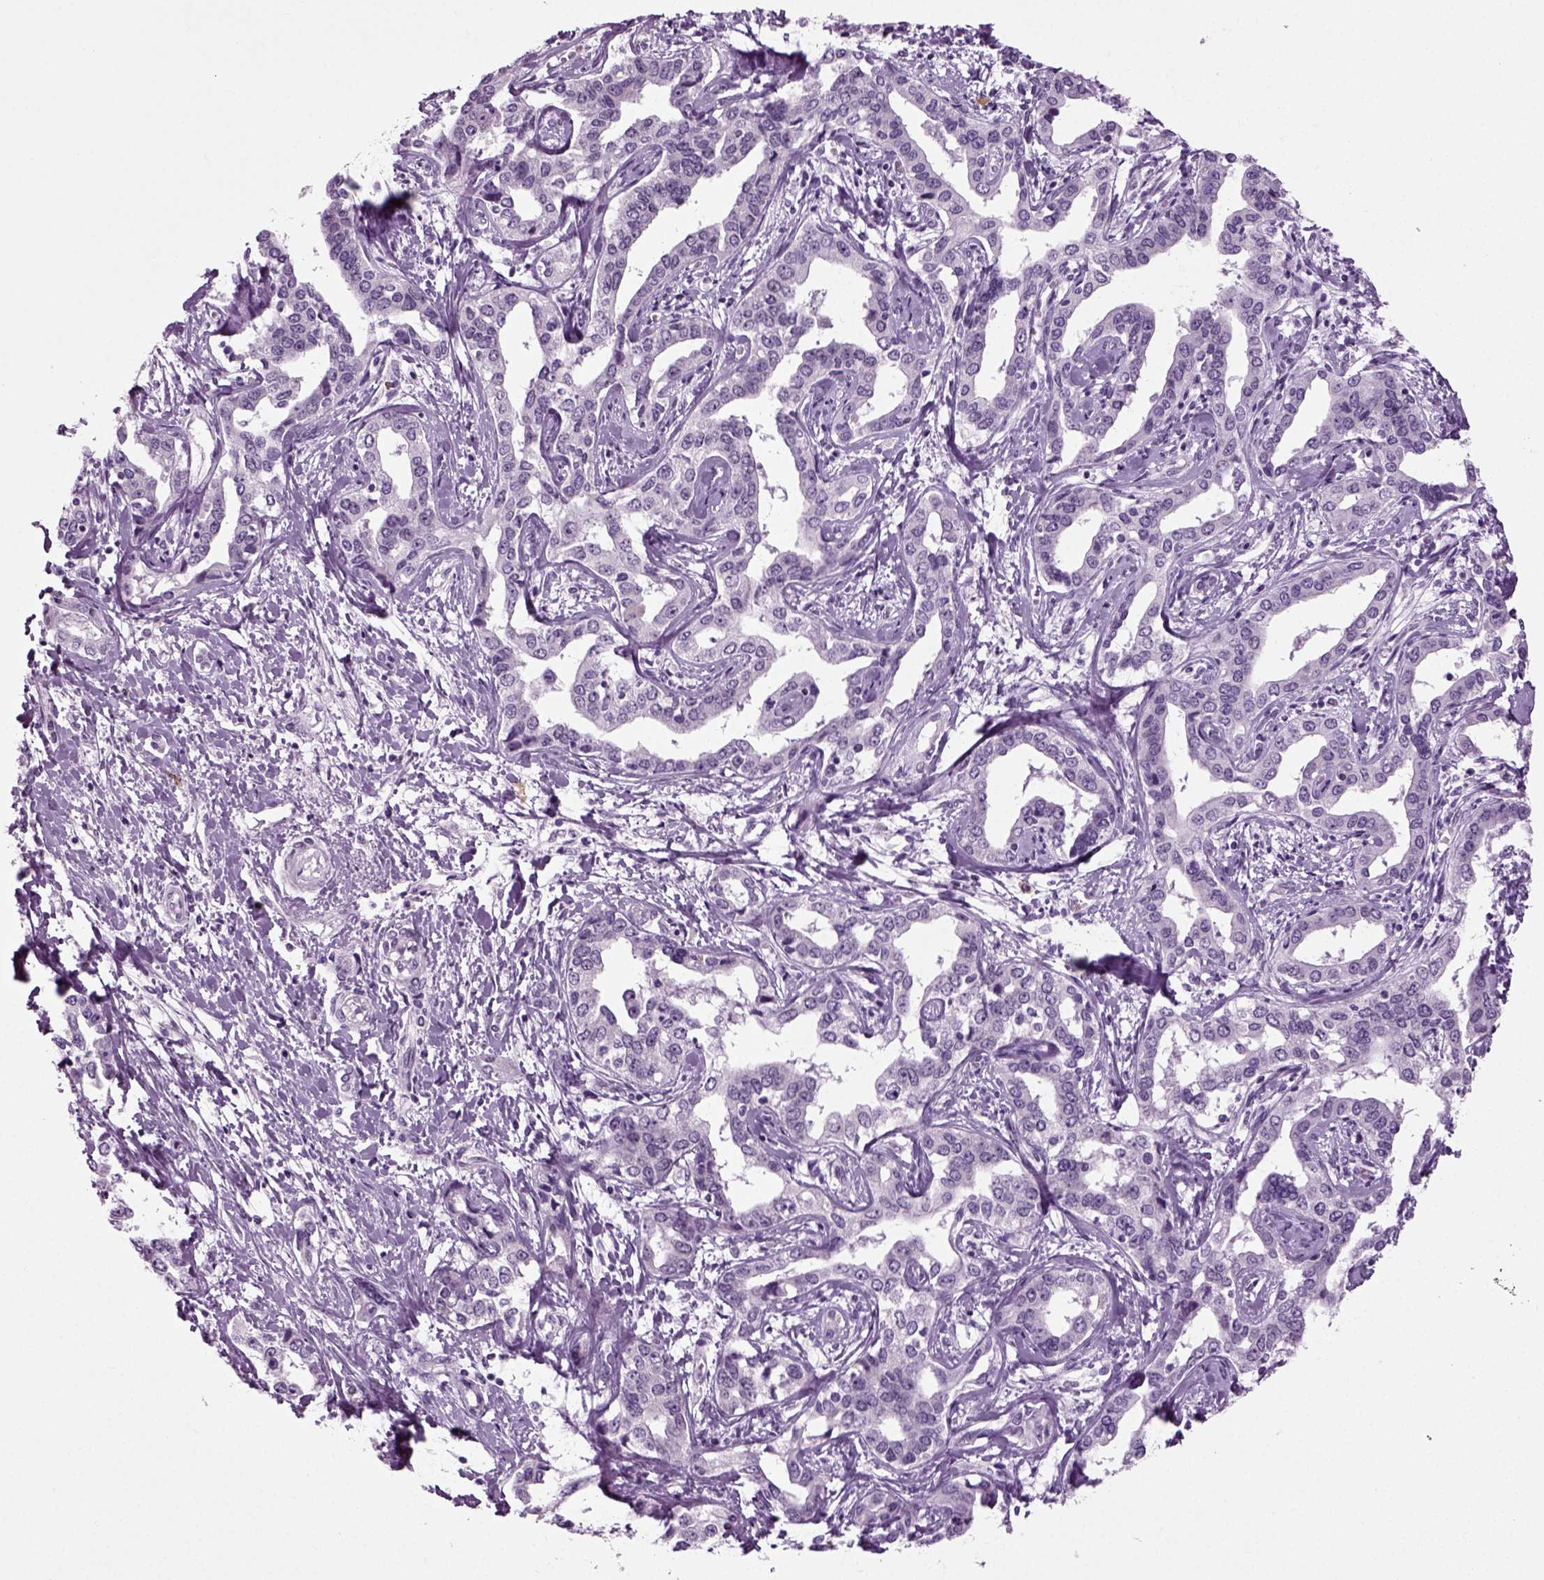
{"staining": {"intensity": "negative", "quantity": "none", "location": "none"}, "tissue": "liver cancer", "cell_type": "Tumor cells", "image_type": "cancer", "snomed": [{"axis": "morphology", "description": "Cholangiocarcinoma"}, {"axis": "topography", "description": "Liver"}], "caption": "IHC photomicrograph of liver cholangiocarcinoma stained for a protein (brown), which displays no expression in tumor cells.", "gene": "PRLH", "patient": {"sex": "male", "age": 59}}